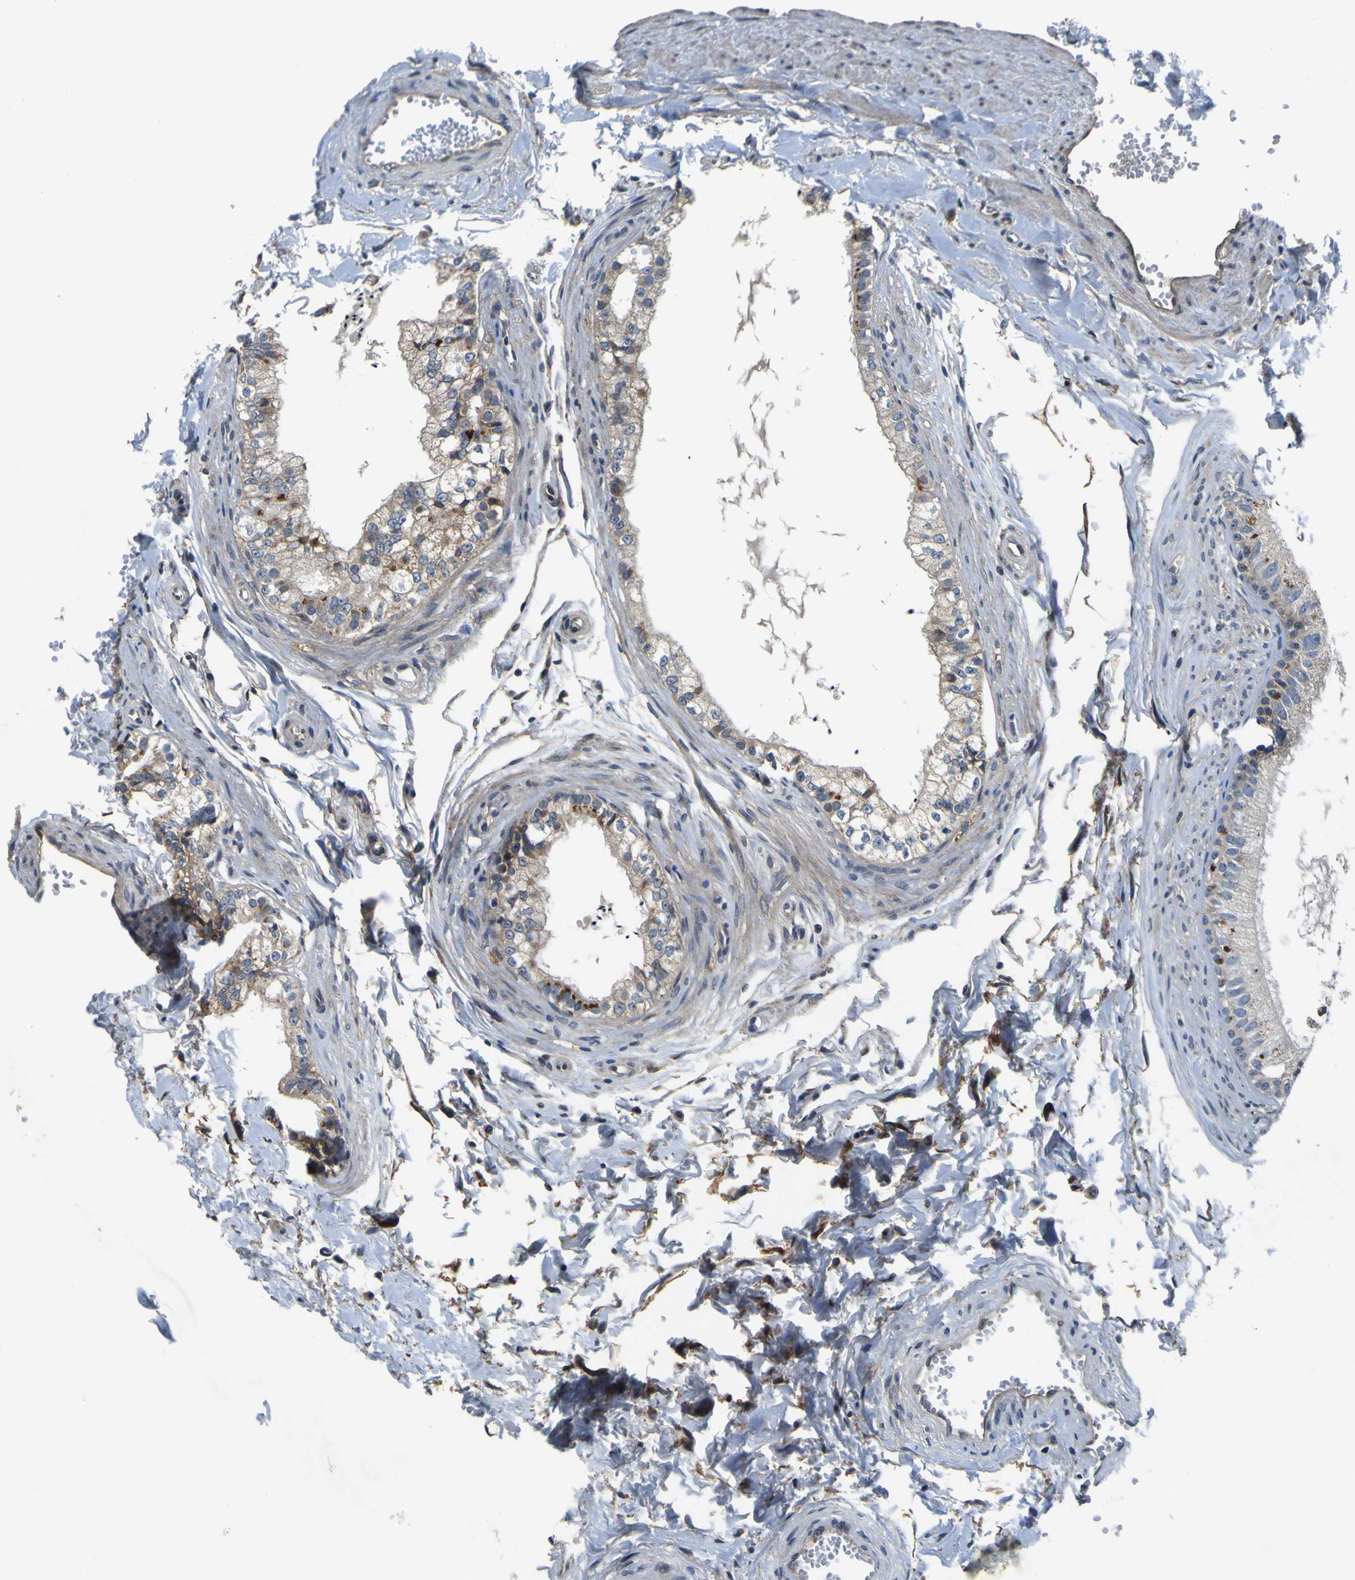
{"staining": {"intensity": "moderate", "quantity": "<25%", "location": "cytoplasmic/membranous"}, "tissue": "epididymis", "cell_type": "Glandular cells", "image_type": "normal", "snomed": [{"axis": "morphology", "description": "Normal tissue, NOS"}, {"axis": "topography", "description": "Epididymis"}], "caption": "Approximately <25% of glandular cells in unremarkable epididymis show moderate cytoplasmic/membranous protein positivity as visualized by brown immunohistochemical staining.", "gene": "EPHB4", "patient": {"sex": "male", "age": 56}}